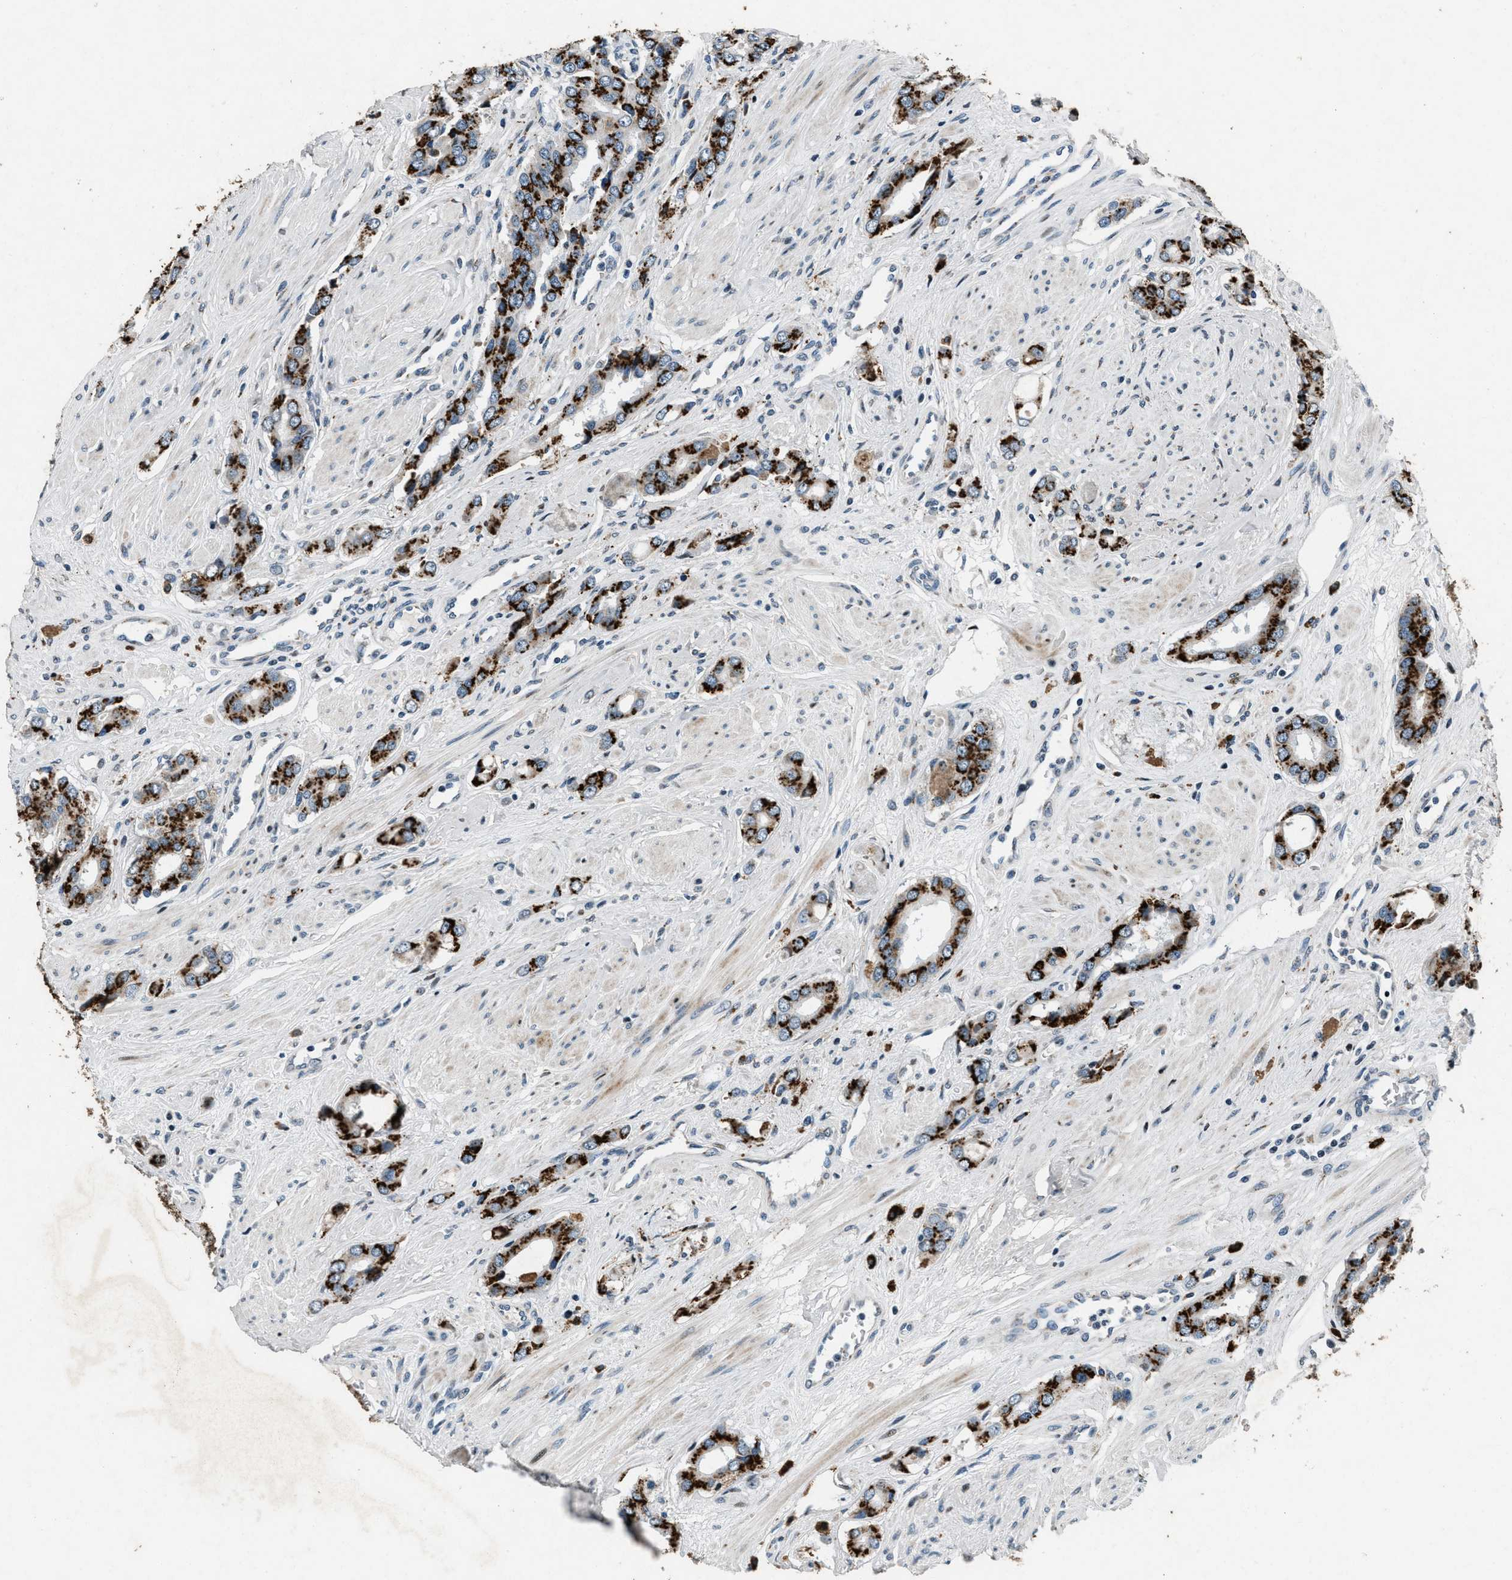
{"staining": {"intensity": "strong", "quantity": ">75%", "location": "cytoplasmic/membranous"}, "tissue": "prostate cancer", "cell_type": "Tumor cells", "image_type": "cancer", "snomed": [{"axis": "morphology", "description": "Adenocarcinoma, High grade"}, {"axis": "topography", "description": "Prostate"}], "caption": "DAB (3,3'-diaminobenzidine) immunohistochemical staining of human prostate cancer exhibits strong cytoplasmic/membranous protein positivity in approximately >75% of tumor cells. The protein of interest is stained brown, and the nuclei are stained in blue (DAB (3,3'-diaminobenzidine) IHC with brightfield microscopy, high magnification).", "gene": "GPC6", "patient": {"sex": "male", "age": 52}}